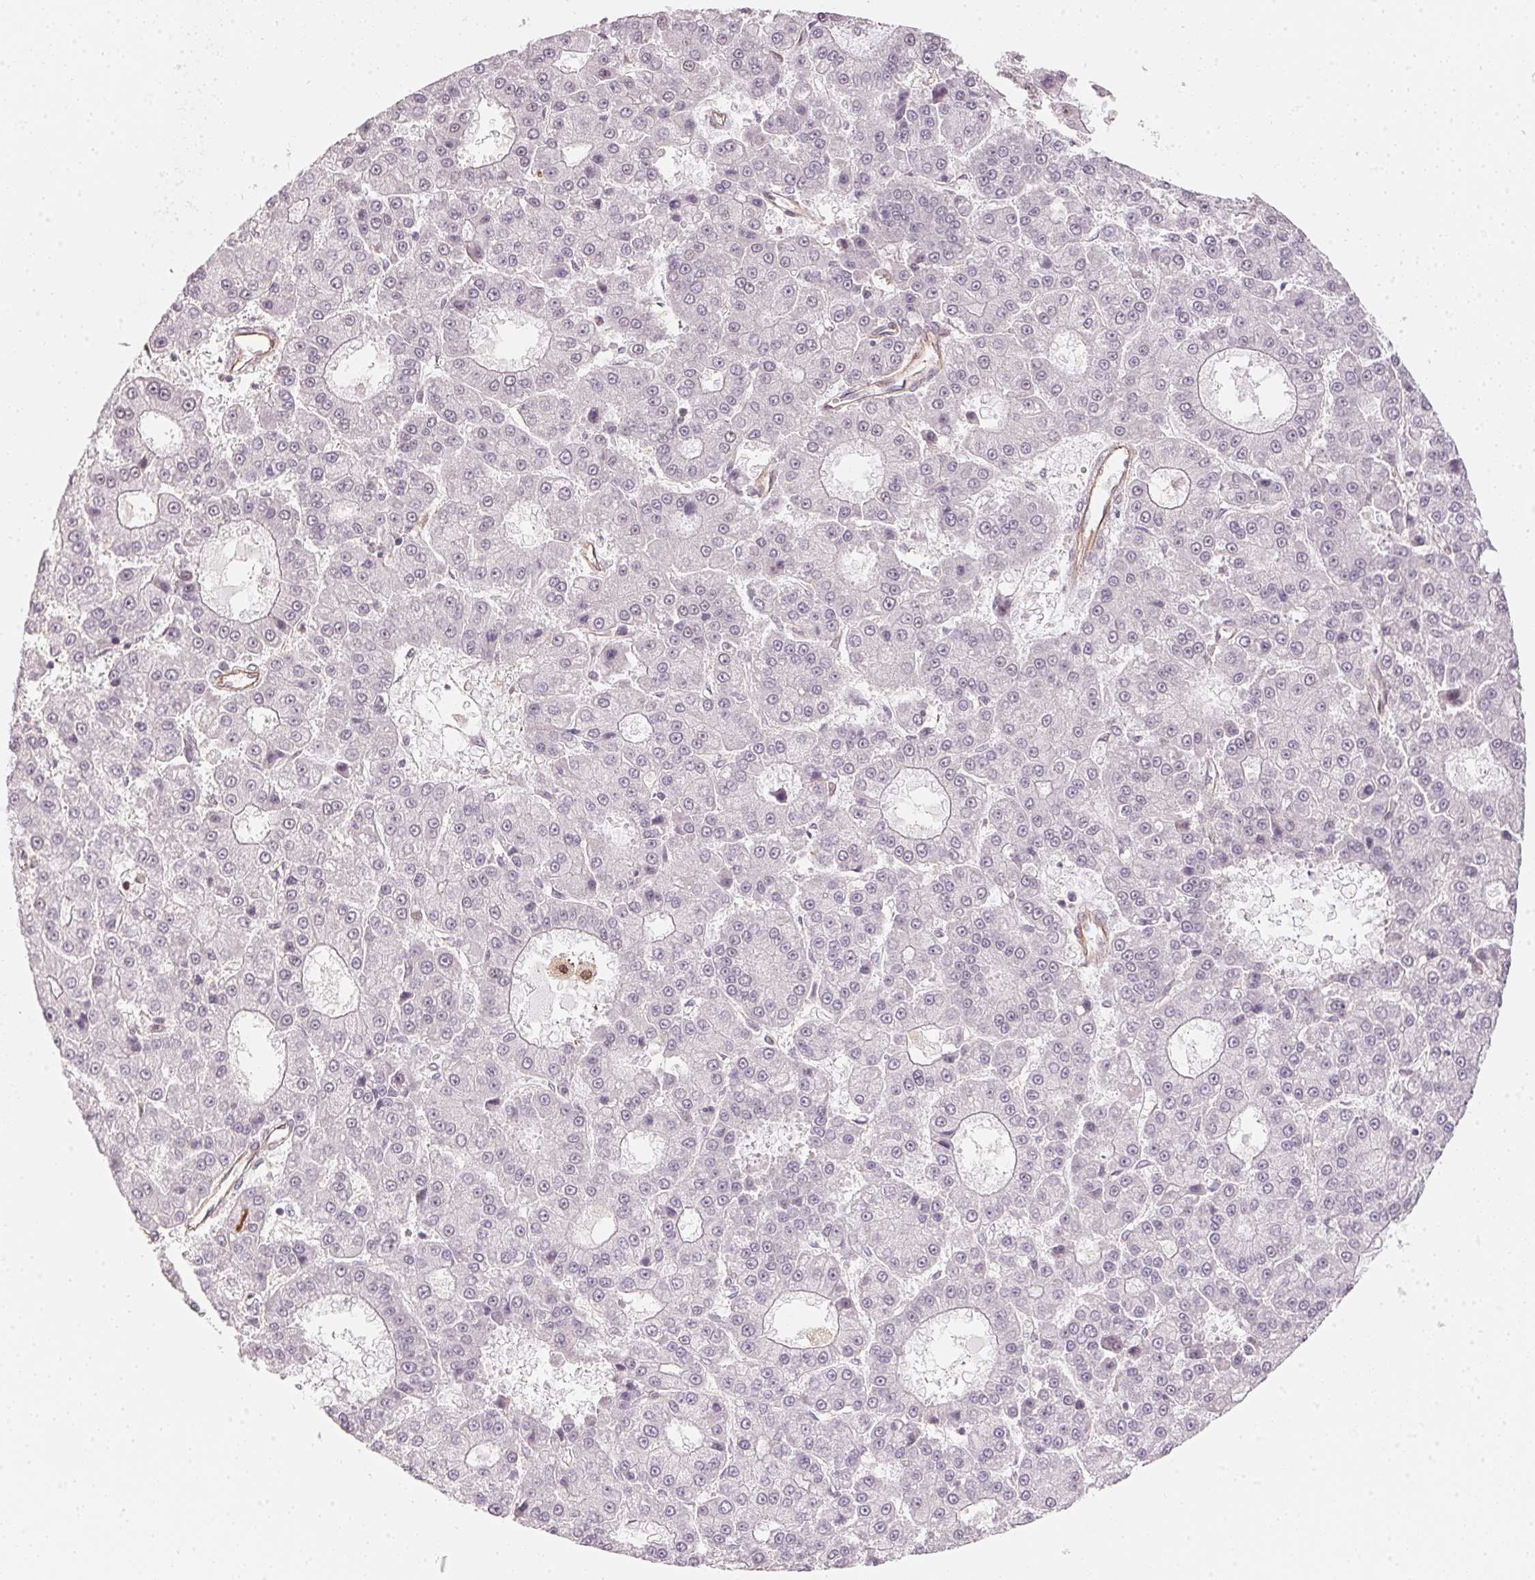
{"staining": {"intensity": "negative", "quantity": "none", "location": "none"}, "tissue": "liver cancer", "cell_type": "Tumor cells", "image_type": "cancer", "snomed": [{"axis": "morphology", "description": "Carcinoma, Hepatocellular, NOS"}, {"axis": "topography", "description": "Liver"}], "caption": "Liver cancer was stained to show a protein in brown. There is no significant positivity in tumor cells.", "gene": "FOXR2", "patient": {"sex": "male", "age": 70}}